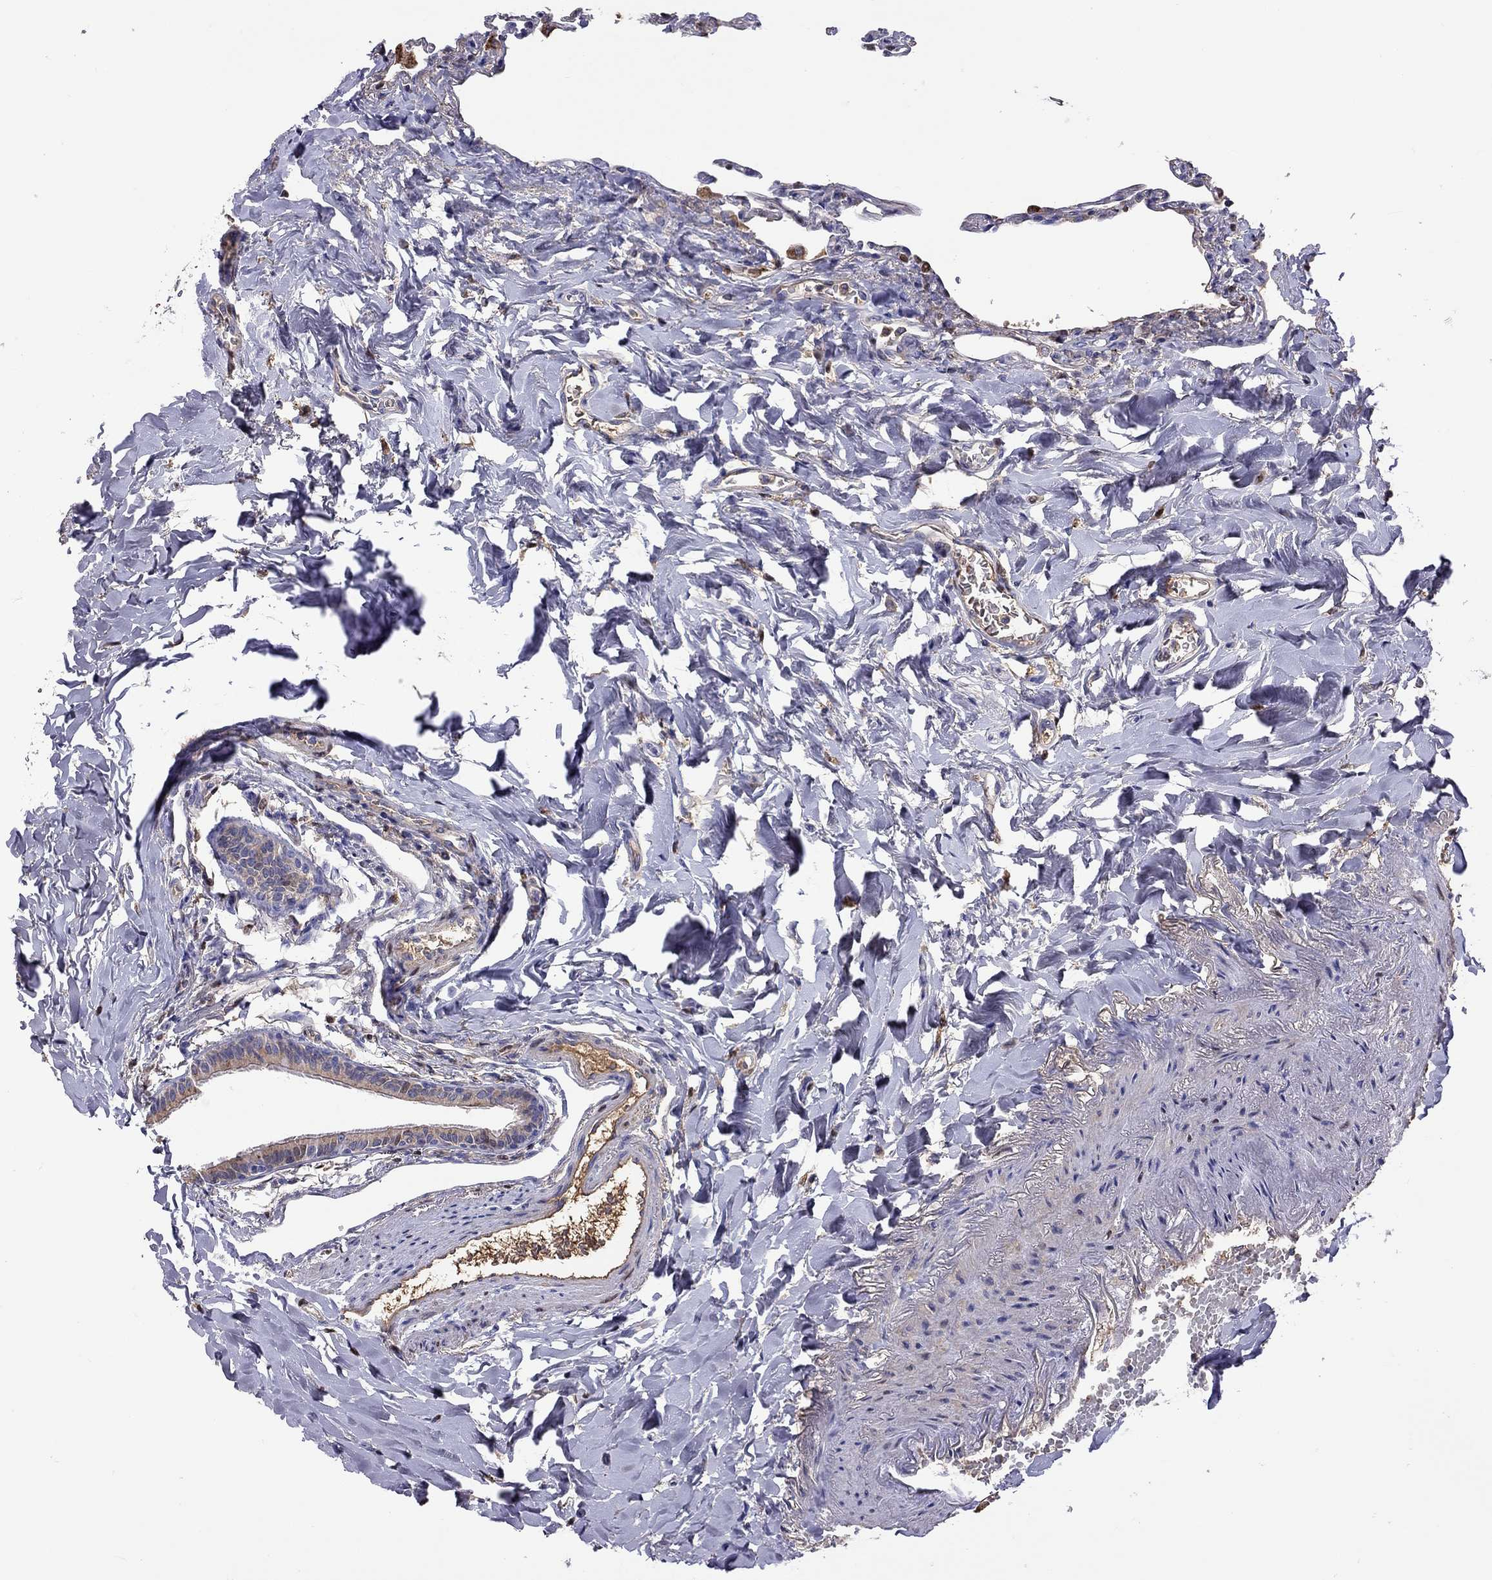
{"staining": {"intensity": "negative", "quantity": "none", "location": "none"}, "tissue": "lung", "cell_type": "Alveolar cells", "image_type": "normal", "snomed": [{"axis": "morphology", "description": "Normal tissue, NOS"}, {"axis": "topography", "description": "Lung"}], "caption": "IHC of benign human lung shows no staining in alveolar cells.", "gene": "SERPINA3", "patient": {"sex": "female", "age": 57}}